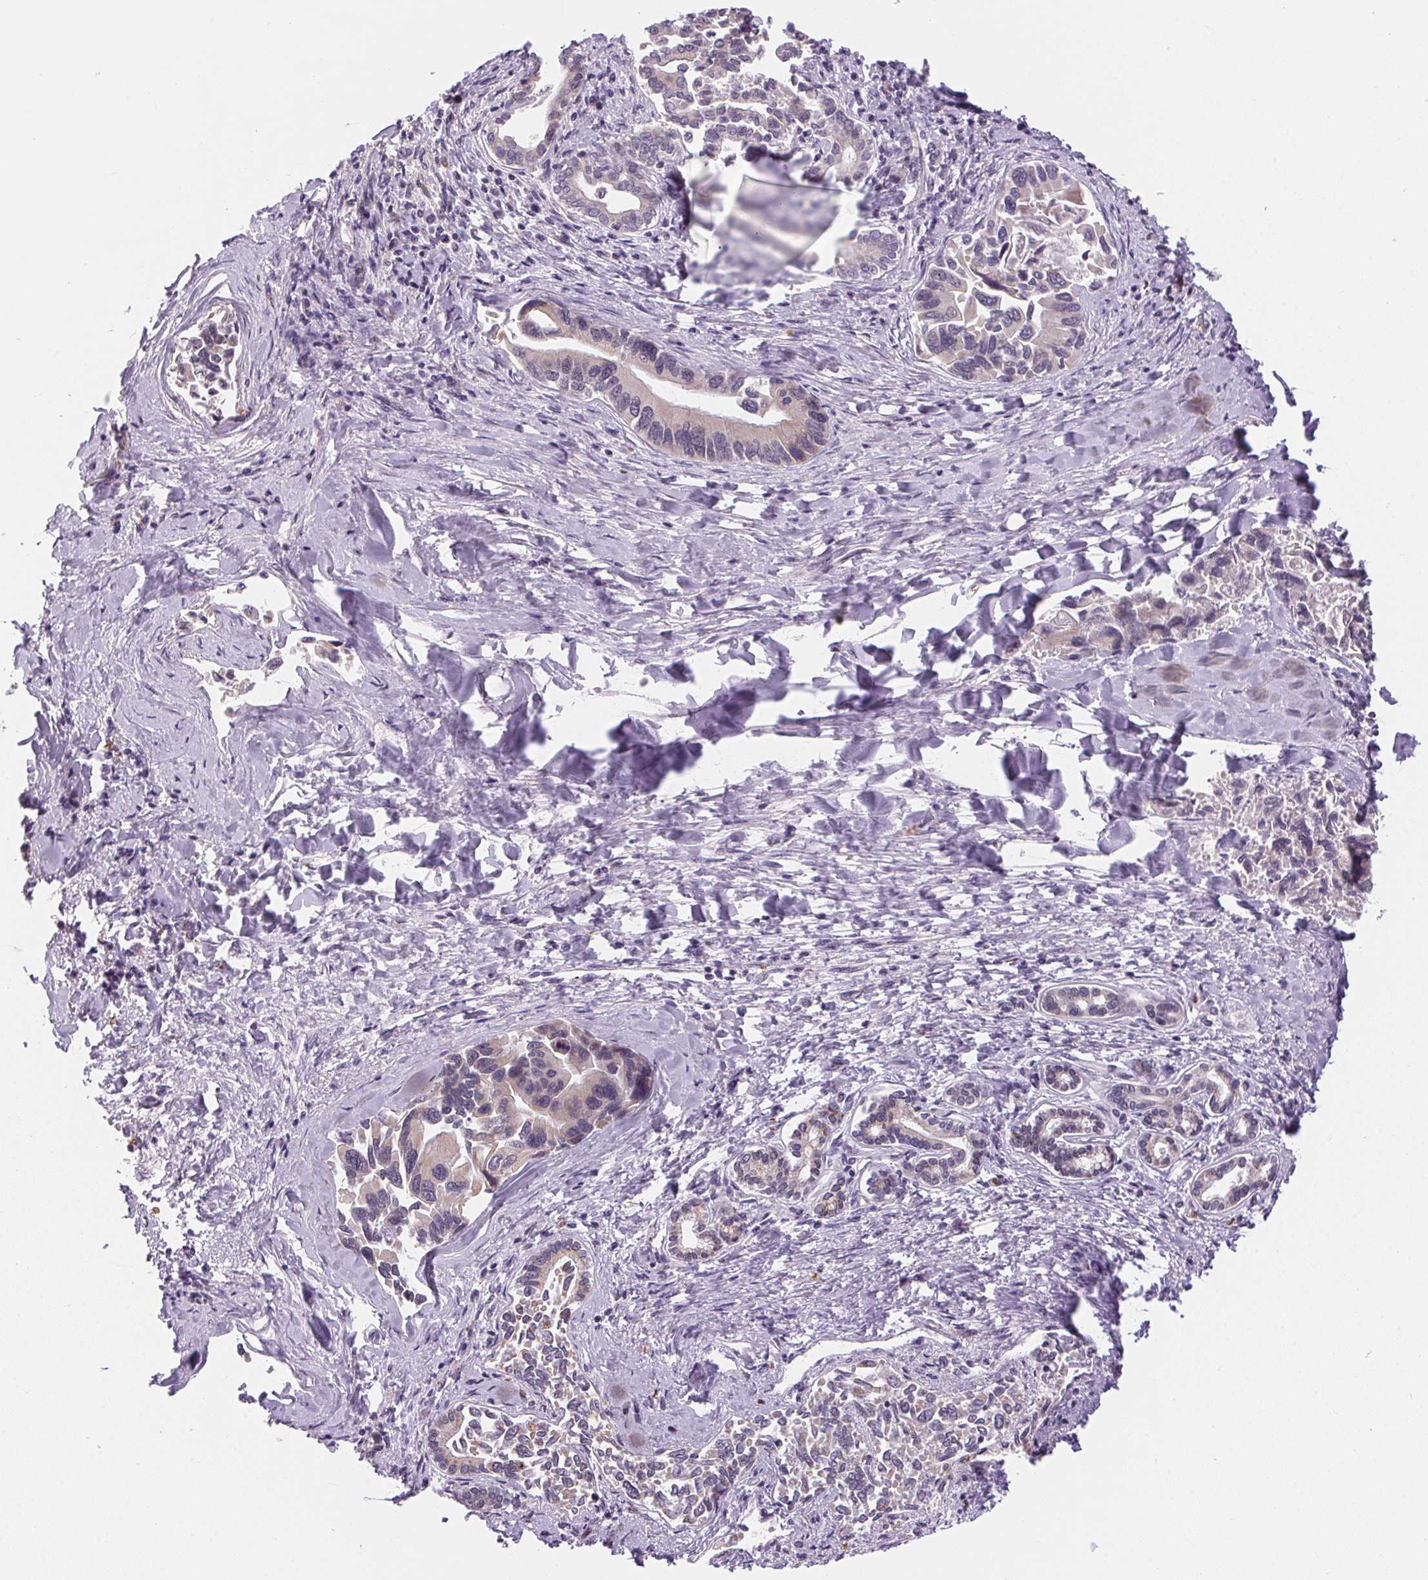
{"staining": {"intensity": "weak", "quantity": "<25%", "location": "cytoplasmic/membranous"}, "tissue": "liver cancer", "cell_type": "Tumor cells", "image_type": "cancer", "snomed": [{"axis": "morphology", "description": "Cholangiocarcinoma"}, {"axis": "topography", "description": "Liver"}], "caption": "This is a image of immunohistochemistry (IHC) staining of cholangiocarcinoma (liver), which shows no expression in tumor cells.", "gene": "METTL13", "patient": {"sex": "male", "age": 66}}